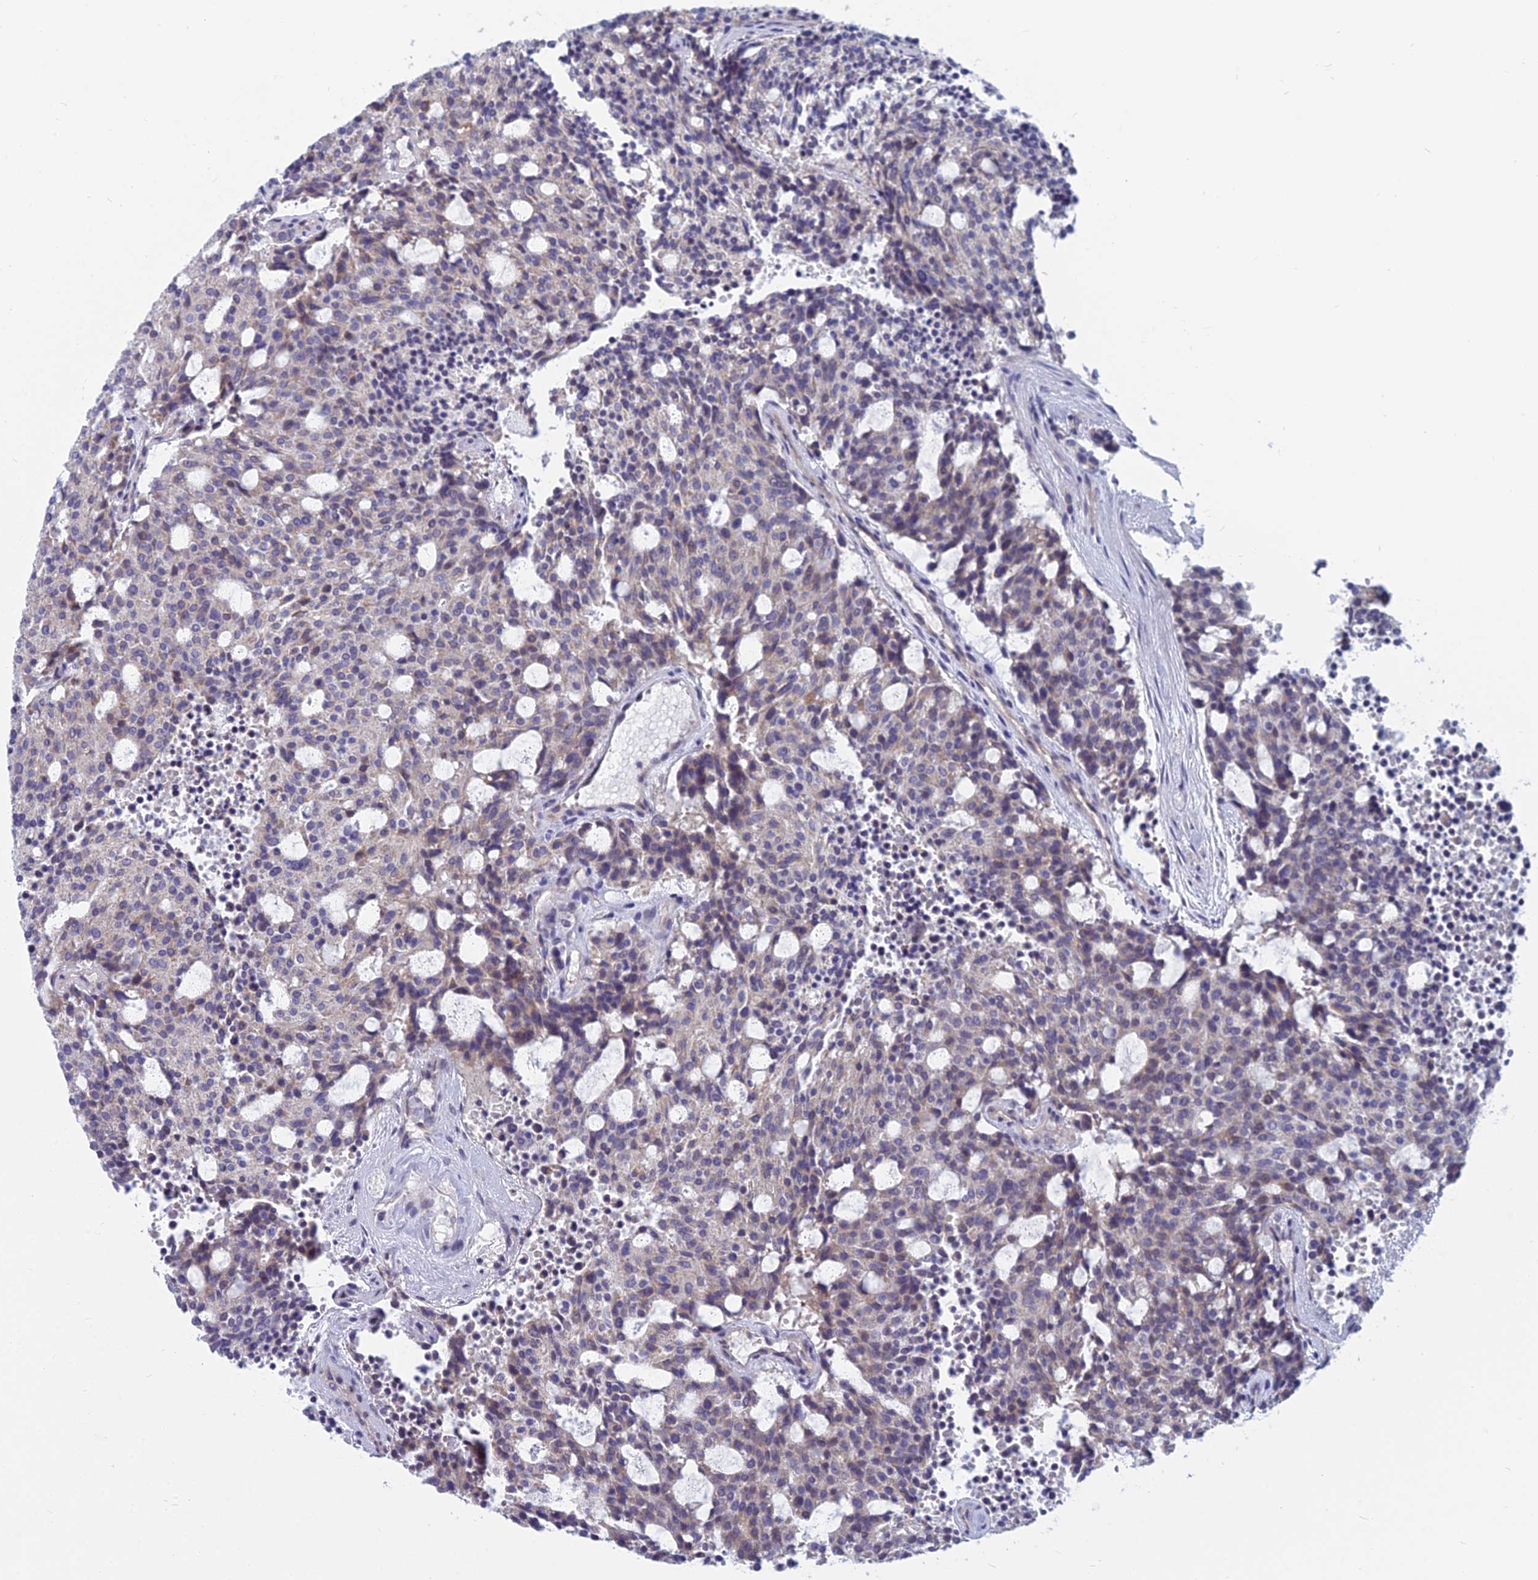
{"staining": {"intensity": "weak", "quantity": "<25%", "location": "cytoplasmic/membranous"}, "tissue": "carcinoid", "cell_type": "Tumor cells", "image_type": "cancer", "snomed": [{"axis": "morphology", "description": "Carcinoid, malignant, NOS"}, {"axis": "topography", "description": "Pancreas"}], "caption": "The immunohistochemistry (IHC) histopathology image has no significant staining in tumor cells of carcinoid tissue.", "gene": "COX20", "patient": {"sex": "female", "age": 54}}